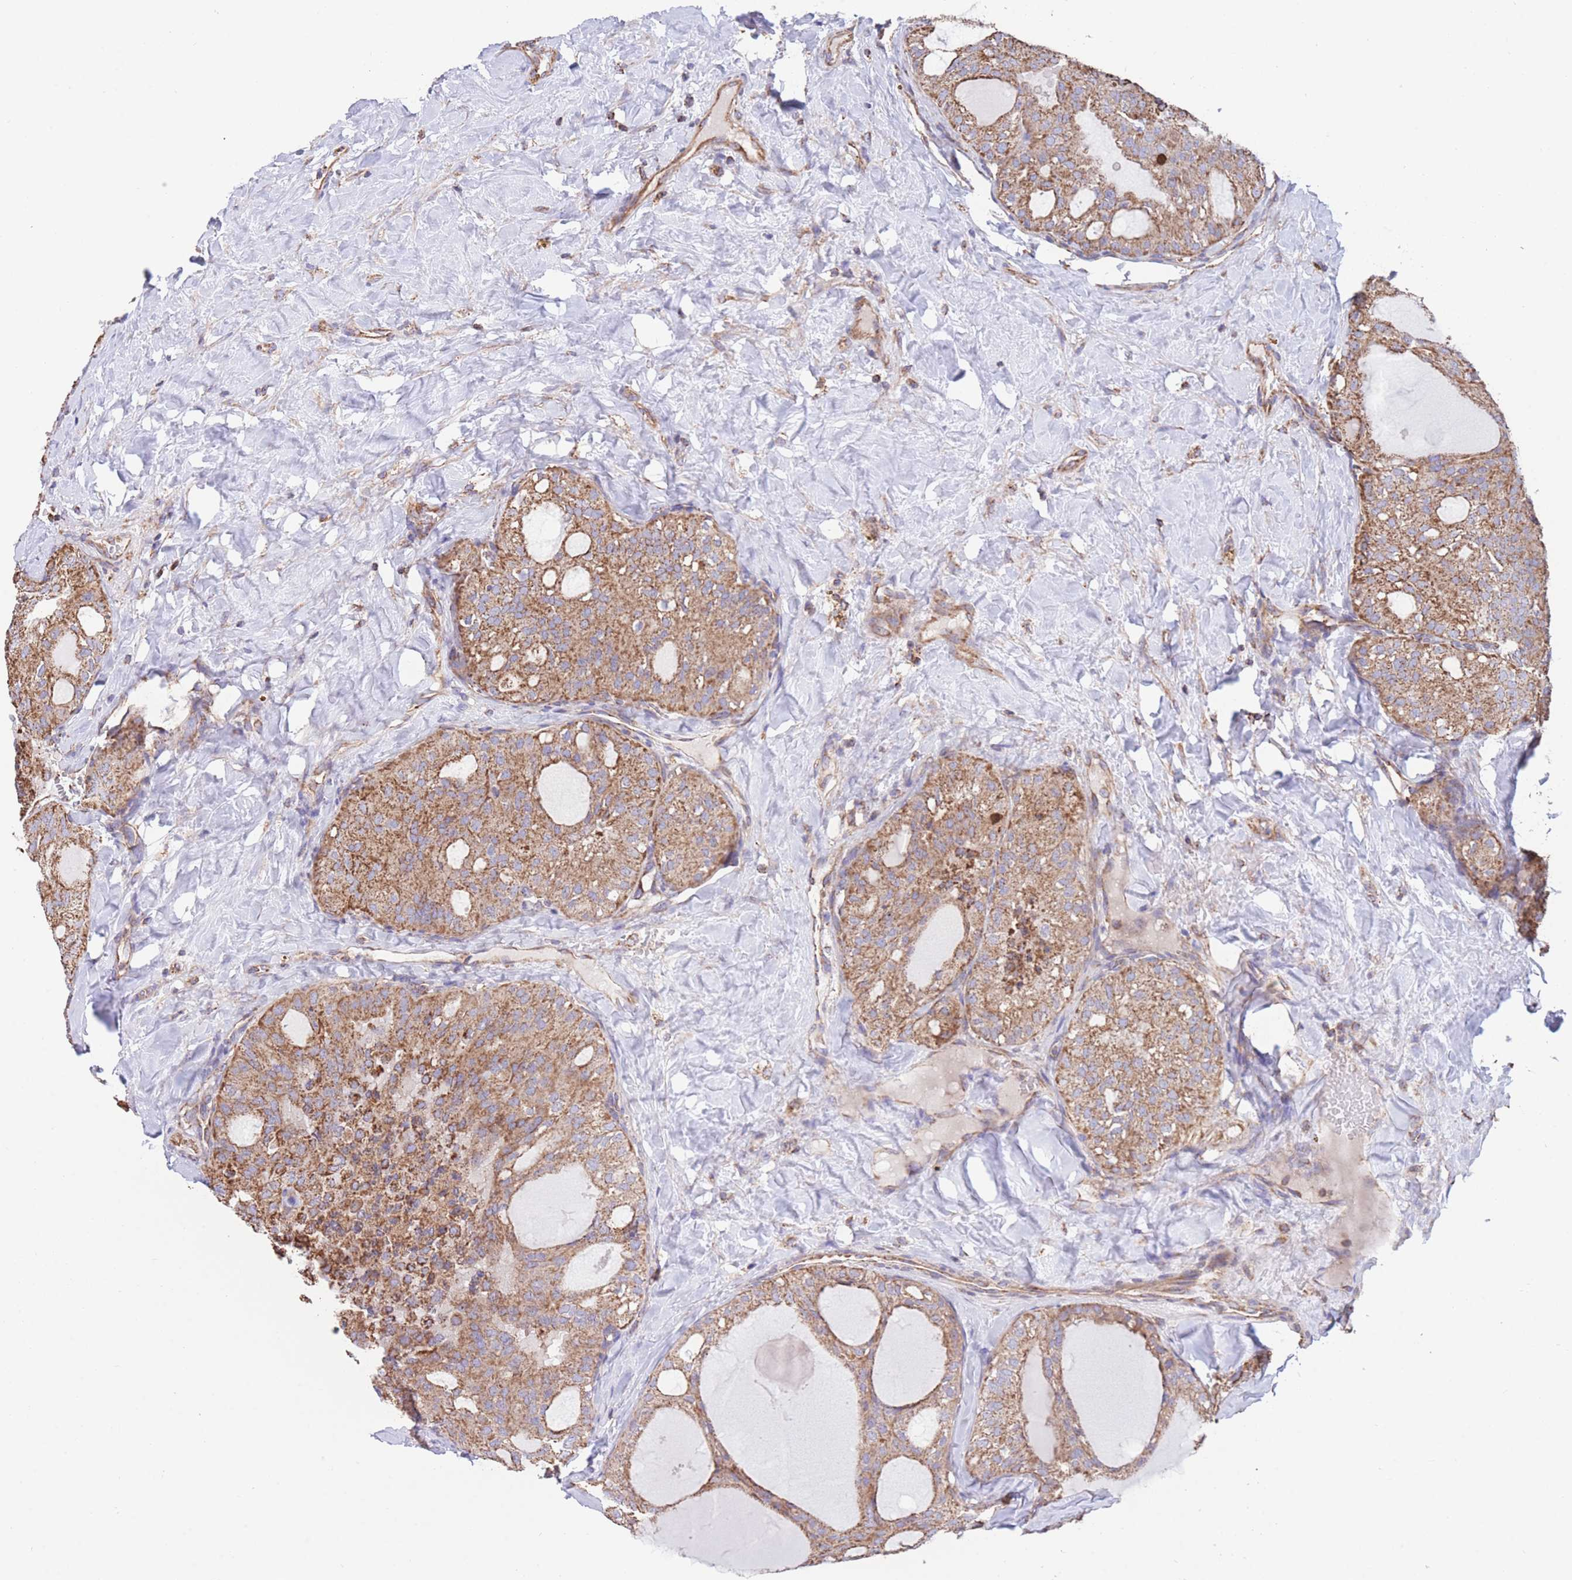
{"staining": {"intensity": "moderate", "quantity": ">75%", "location": "cytoplasmic/membranous"}, "tissue": "thyroid cancer", "cell_type": "Tumor cells", "image_type": "cancer", "snomed": [{"axis": "morphology", "description": "Follicular adenoma carcinoma, NOS"}, {"axis": "topography", "description": "Thyroid gland"}], "caption": "The photomicrograph shows staining of follicular adenoma carcinoma (thyroid), revealing moderate cytoplasmic/membranous protein positivity (brown color) within tumor cells. The staining was performed using DAB to visualize the protein expression in brown, while the nuclei were stained in blue with hematoxylin (Magnification: 20x).", "gene": "FKBP8", "patient": {"sex": "male", "age": 75}}